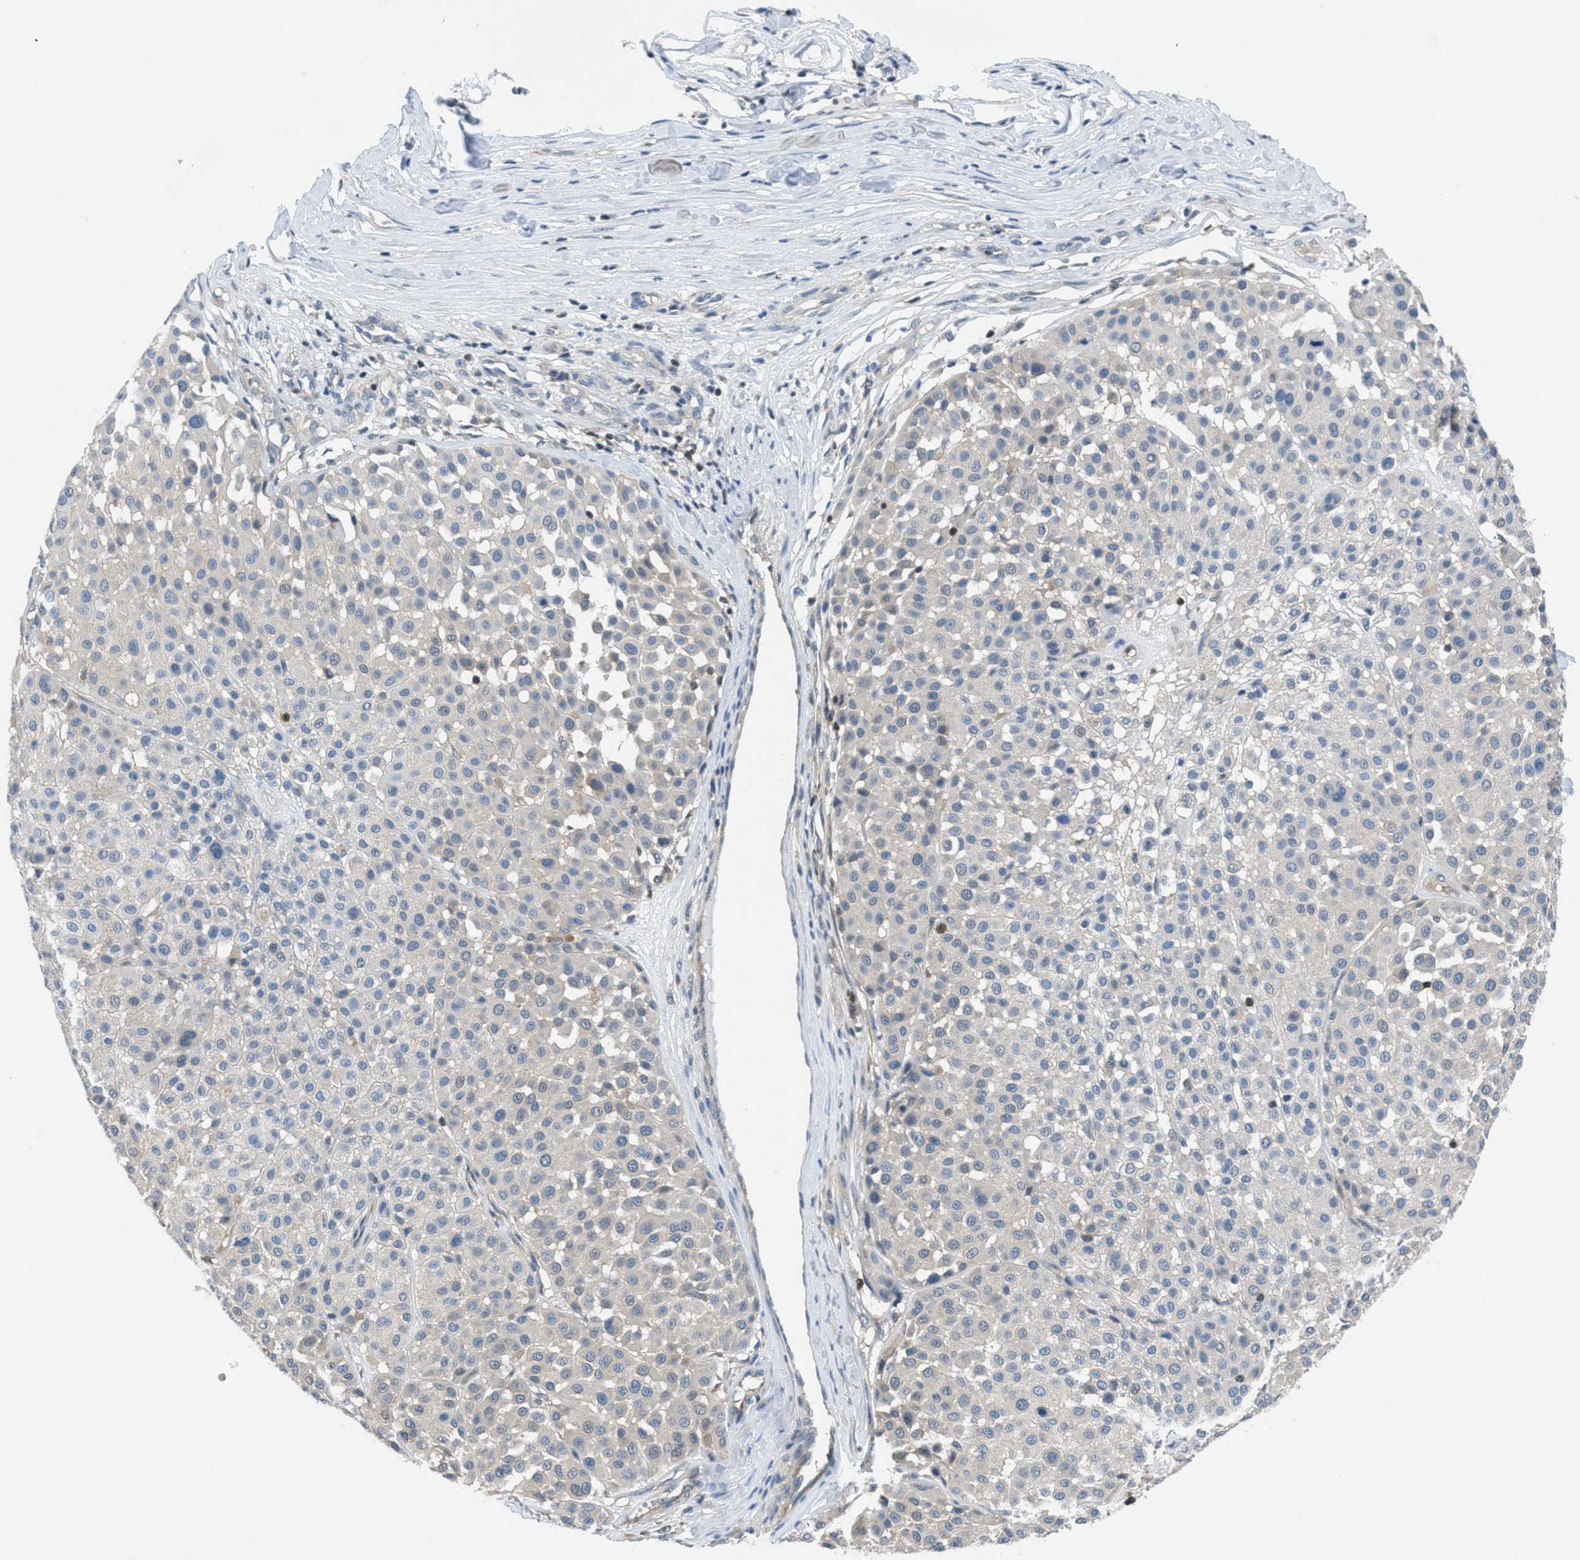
{"staining": {"intensity": "negative", "quantity": "none", "location": "none"}, "tissue": "melanoma", "cell_type": "Tumor cells", "image_type": "cancer", "snomed": [{"axis": "morphology", "description": "Malignant melanoma, Metastatic site"}, {"axis": "topography", "description": "Soft tissue"}], "caption": "Tumor cells are negative for brown protein staining in malignant melanoma (metastatic site). (DAB immunohistochemistry visualized using brightfield microscopy, high magnification).", "gene": "PIP5K1C", "patient": {"sex": "male", "age": 41}}